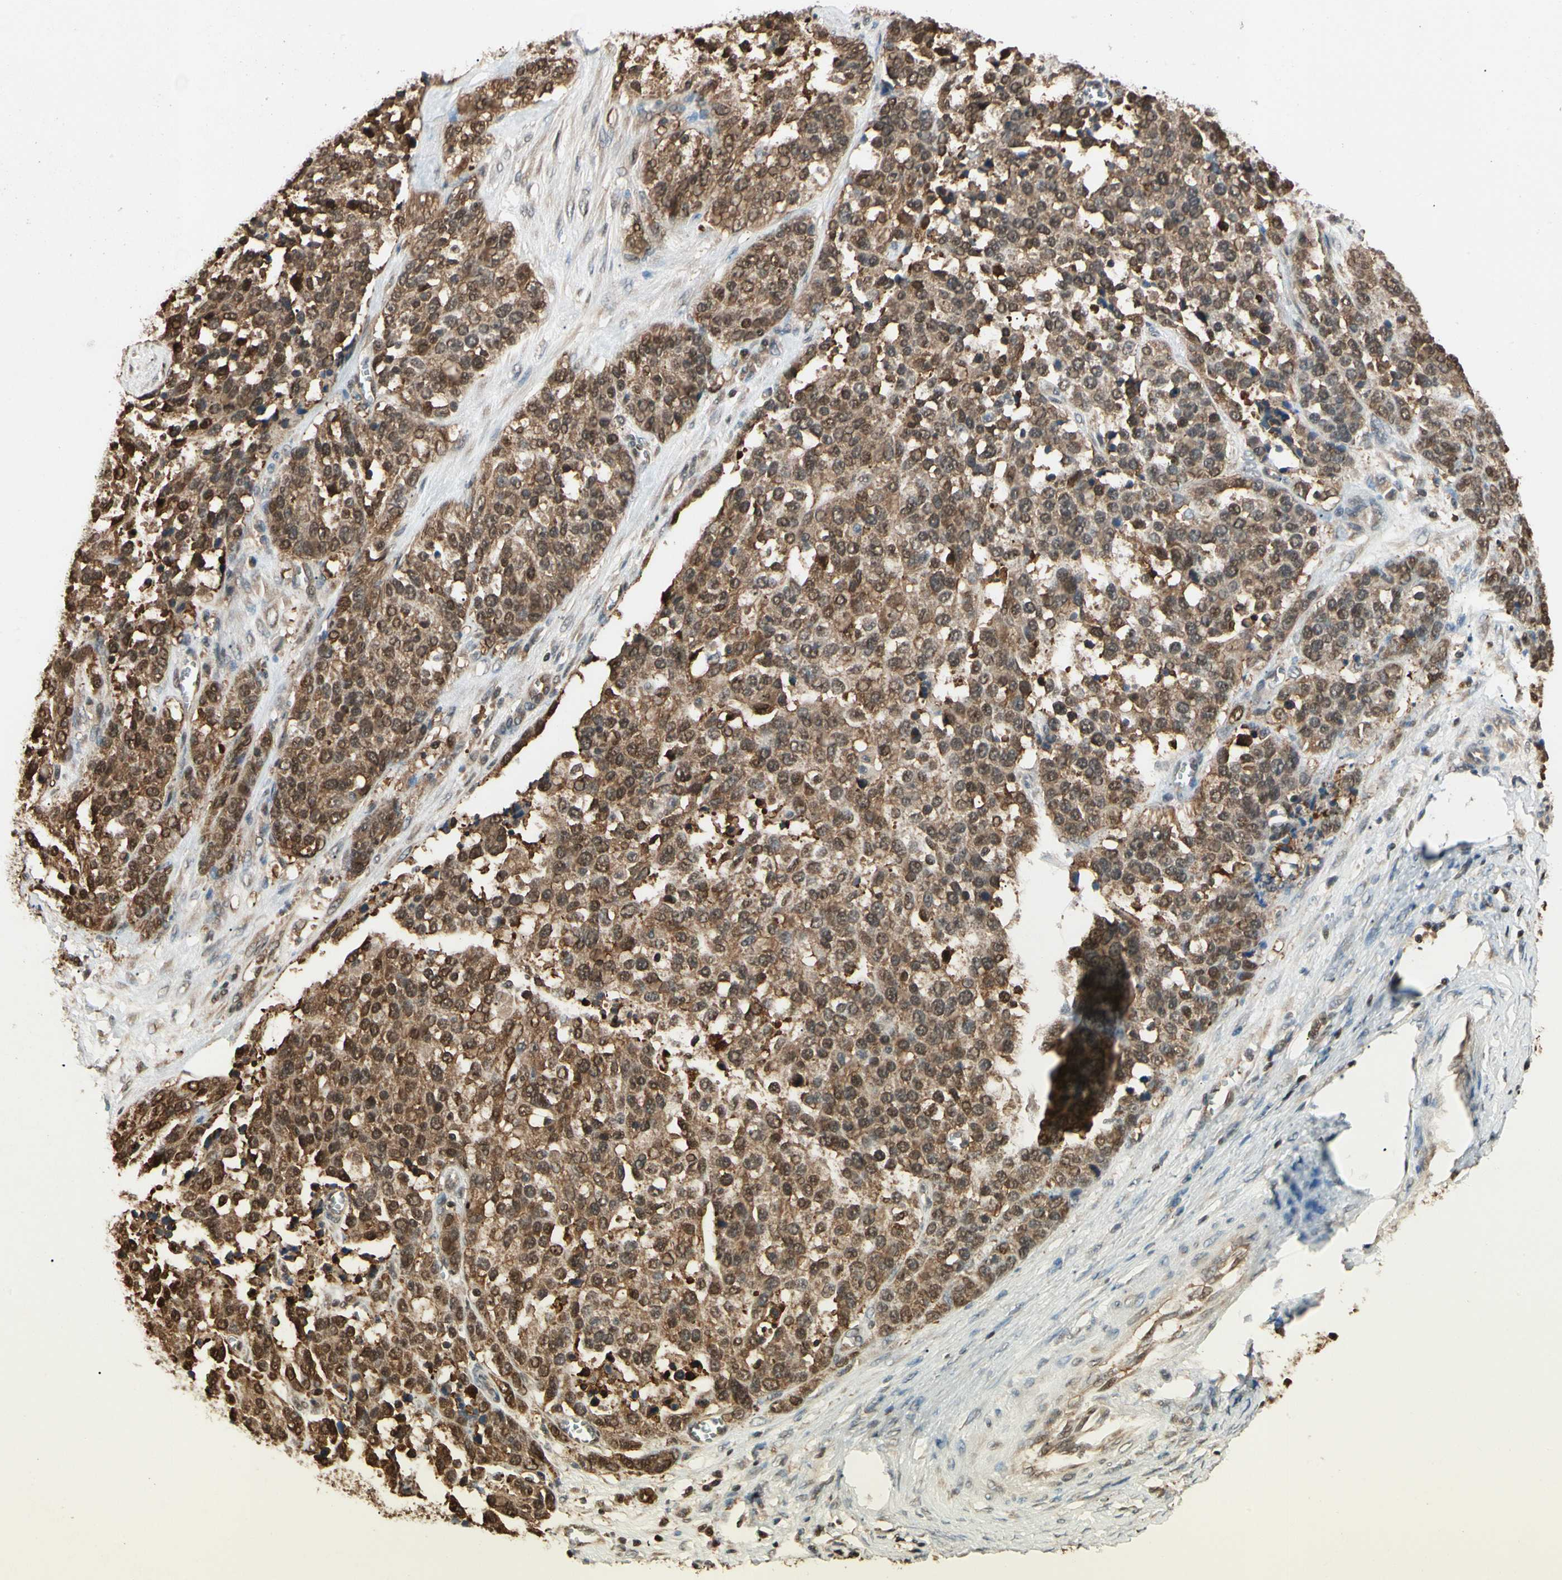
{"staining": {"intensity": "moderate", "quantity": ">75%", "location": "cytoplasmic/membranous"}, "tissue": "ovarian cancer", "cell_type": "Tumor cells", "image_type": "cancer", "snomed": [{"axis": "morphology", "description": "Cystadenocarcinoma, serous, NOS"}, {"axis": "topography", "description": "Ovary"}], "caption": "The image reveals a brown stain indicating the presence of a protein in the cytoplasmic/membranous of tumor cells in ovarian serous cystadenocarcinoma. (Brightfield microscopy of DAB IHC at high magnification).", "gene": "YWHAQ", "patient": {"sex": "female", "age": 44}}